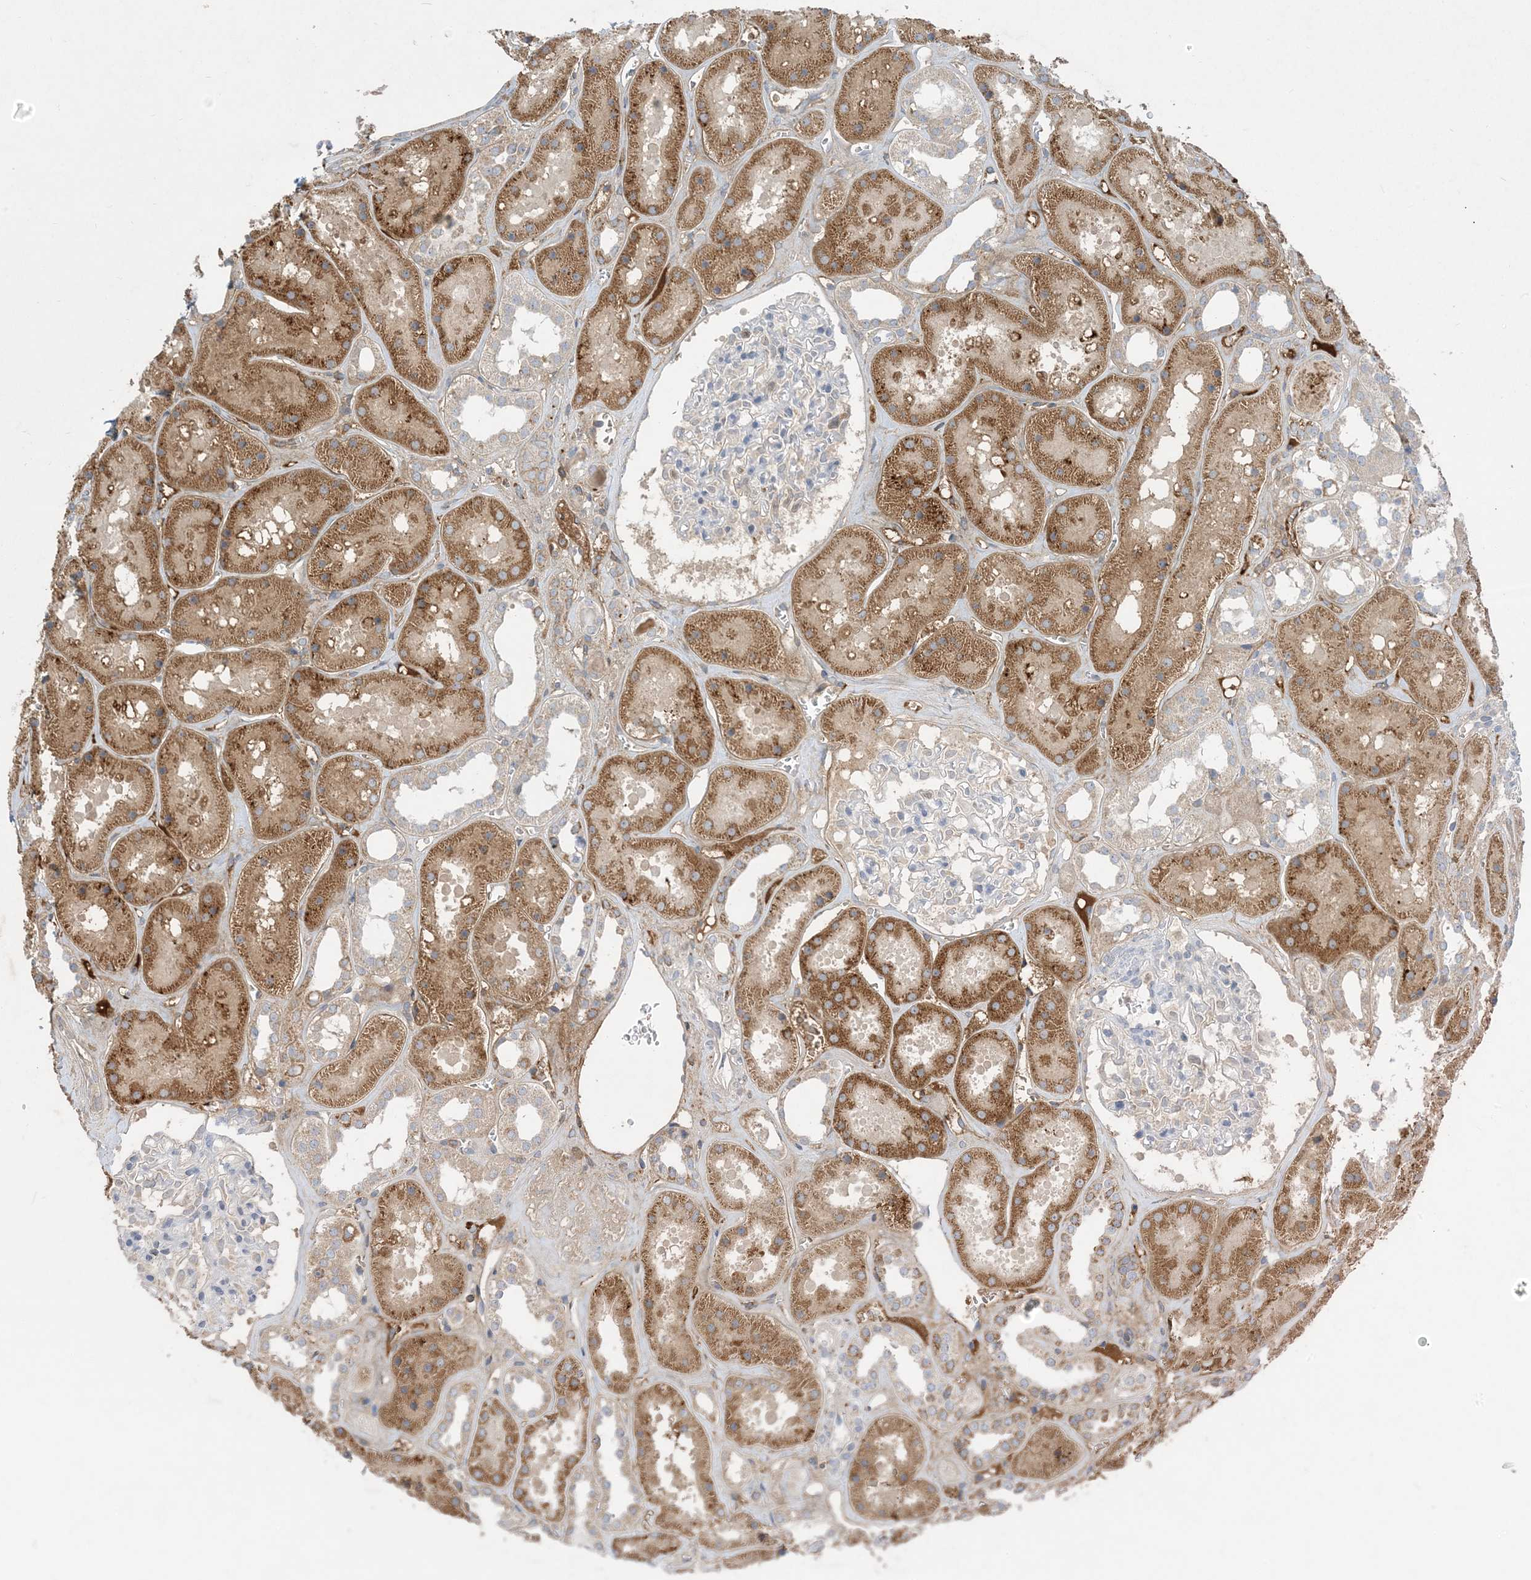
{"staining": {"intensity": "negative", "quantity": "none", "location": "none"}, "tissue": "kidney", "cell_type": "Cells in glomeruli", "image_type": "normal", "snomed": [{"axis": "morphology", "description": "Normal tissue, NOS"}, {"axis": "topography", "description": "Kidney"}], "caption": "This is an immunohistochemistry image of normal human kidney. There is no positivity in cells in glomeruli.", "gene": "AOC1", "patient": {"sex": "female", "age": 41}}